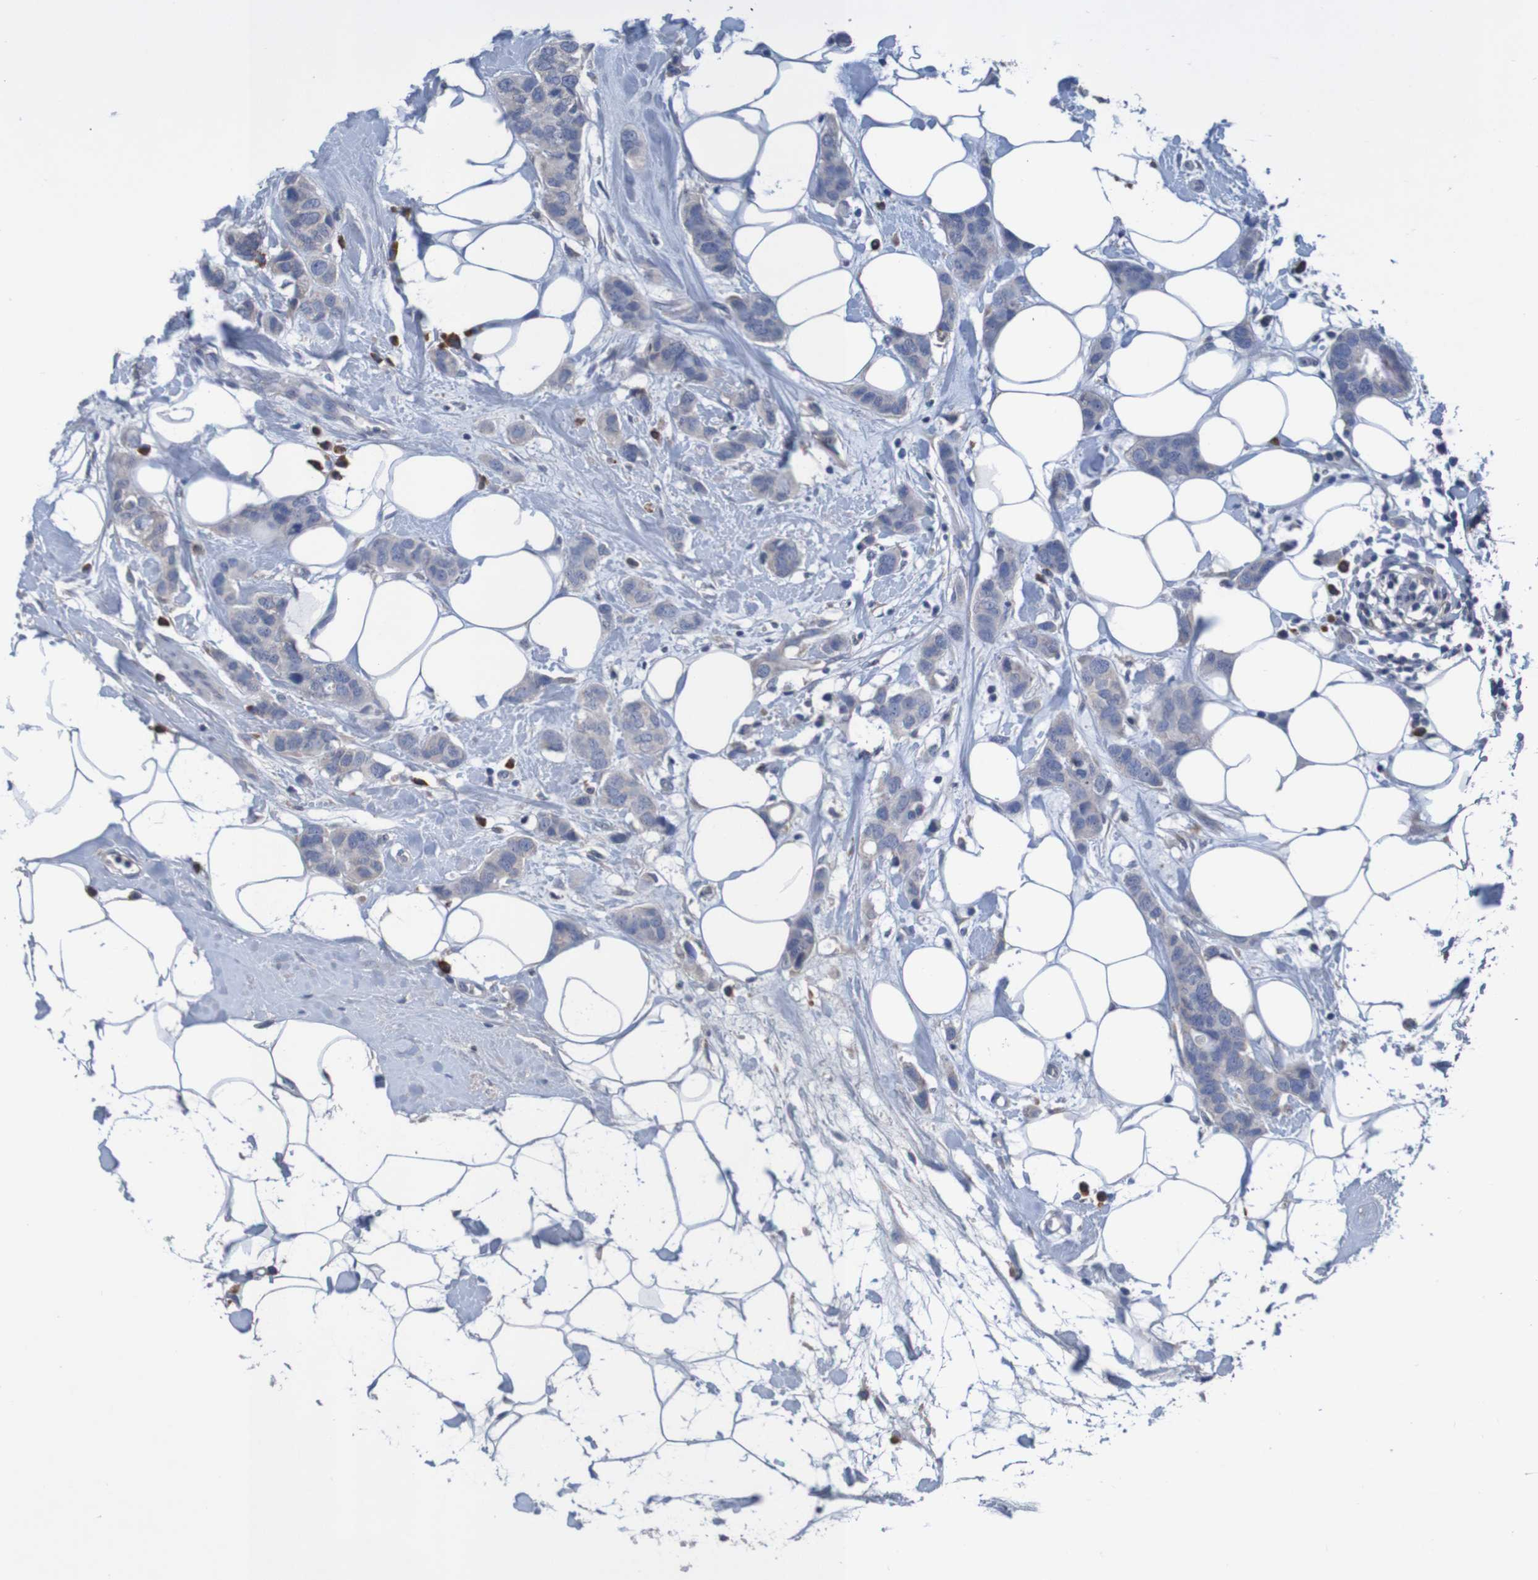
{"staining": {"intensity": "weak", "quantity": "<25%", "location": "cytoplasmic/membranous"}, "tissue": "breast cancer", "cell_type": "Tumor cells", "image_type": "cancer", "snomed": [{"axis": "morphology", "description": "Normal tissue, NOS"}, {"axis": "morphology", "description": "Duct carcinoma"}, {"axis": "topography", "description": "Breast"}], "caption": "IHC photomicrograph of neoplastic tissue: human breast cancer stained with DAB (3,3'-diaminobenzidine) reveals no significant protein staining in tumor cells.", "gene": "LTA", "patient": {"sex": "female", "age": 50}}